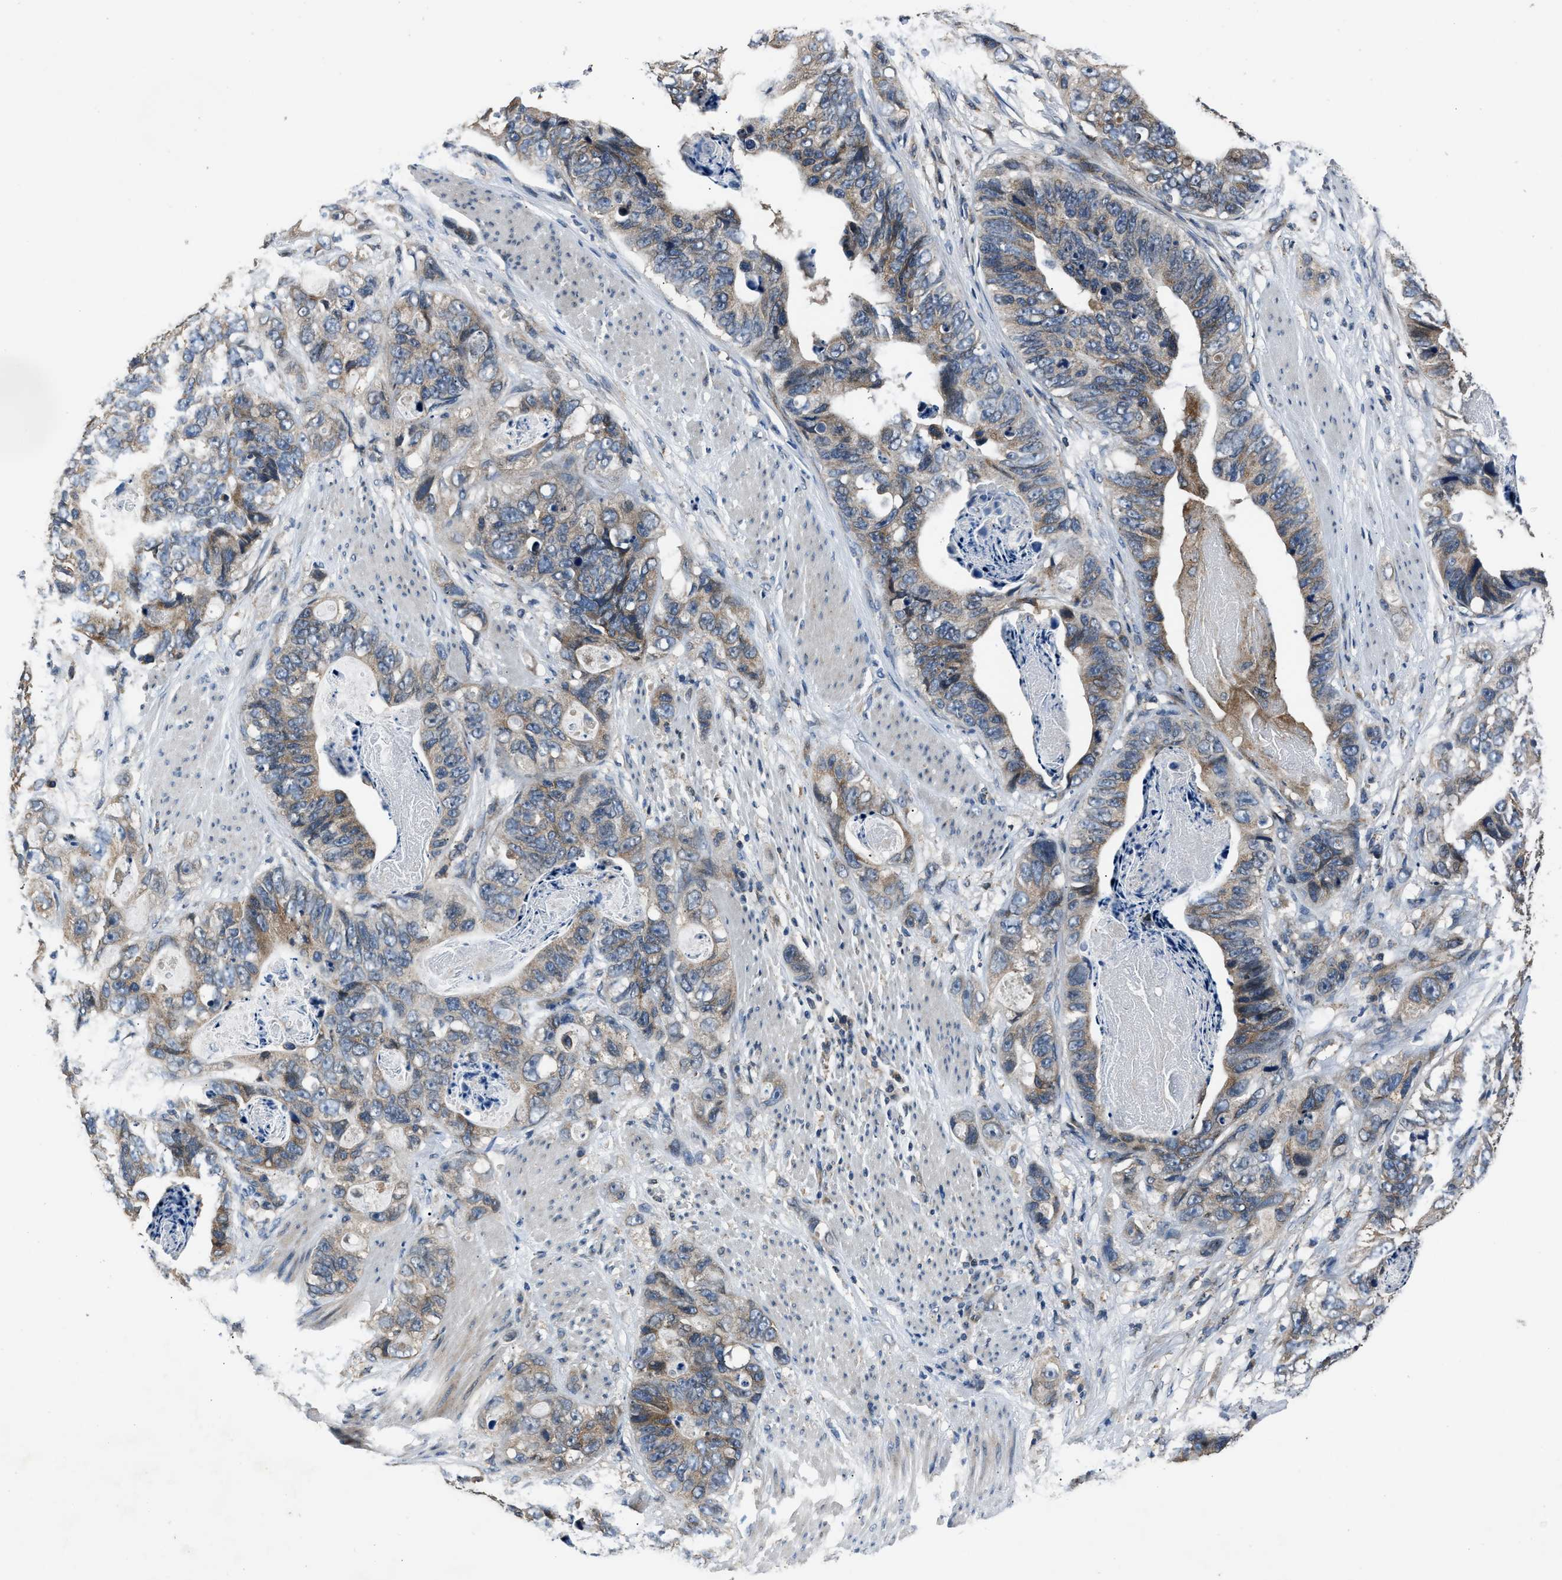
{"staining": {"intensity": "weak", "quantity": ">75%", "location": "cytoplasmic/membranous"}, "tissue": "stomach cancer", "cell_type": "Tumor cells", "image_type": "cancer", "snomed": [{"axis": "morphology", "description": "Adenocarcinoma, NOS"}, {"axis": "topography", "description": "Stomach"}], "caption": "Immunohistochemical staining of human stomach adenocarcinoma shows weak cytoplasmic/membranous protein positivity in about >75% of tumor cells. Ihc stains the protein in brown and the nuclei are stained blue.", "gene": "TNRC18", "patient": {"sex": "female", "age": 89}}